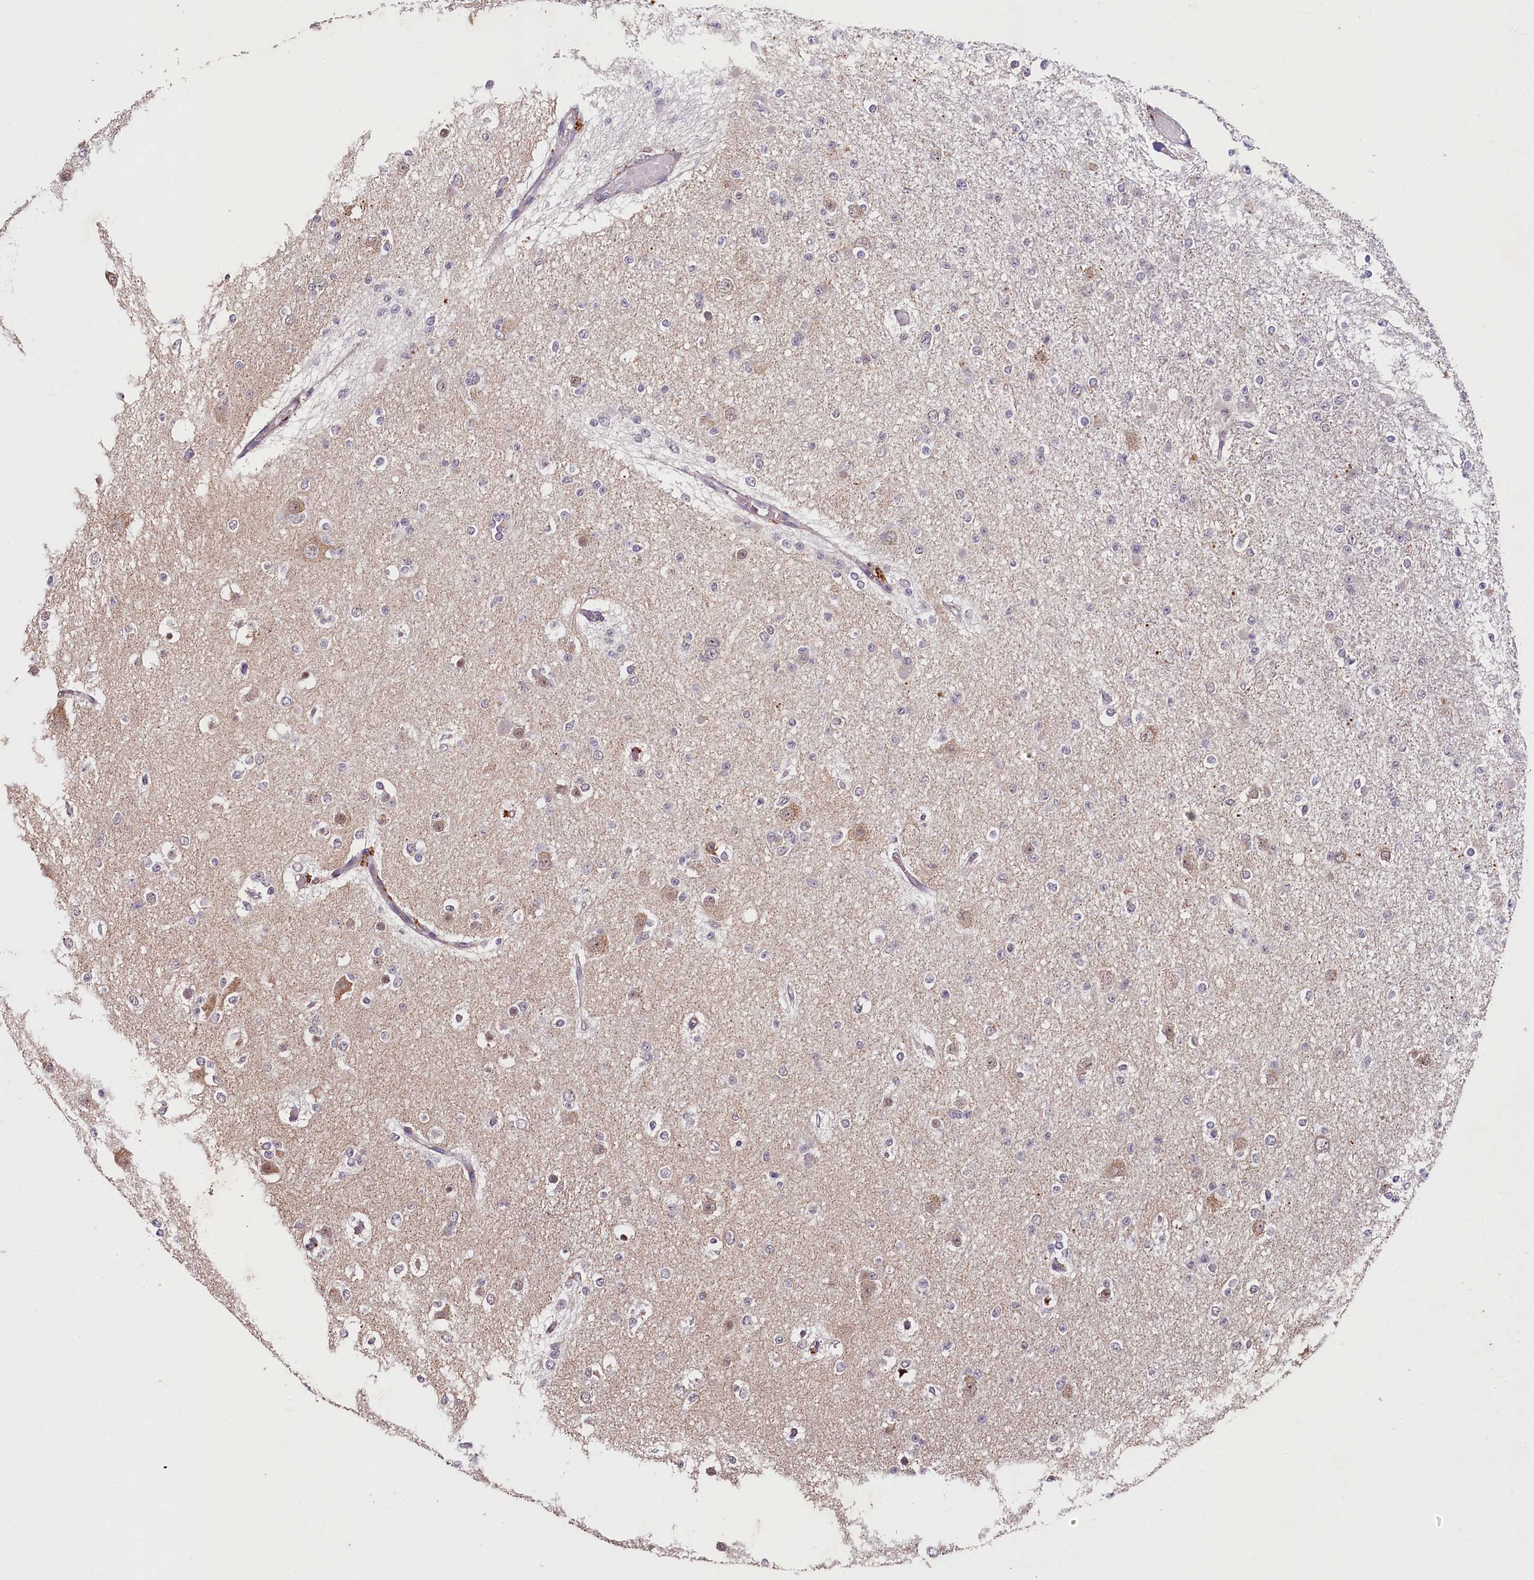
{"staining": {"intensity": "negative", "quantity": "none", "location": "none"}, "tissue": "glioma", "cell_type": "Tumor cells", "image_type": "cancer", "snomed": [{"axis": "morphology", "description": "Glioma, malignant, Low grade"}, {"axis": "topography", "description": "Brain"}], "caption": "Human glioma stained for a protein using IHC reveals no expression in tumor cells.", "gene": "PDE6D", "patient": {"sex": "female", "age": 22}}